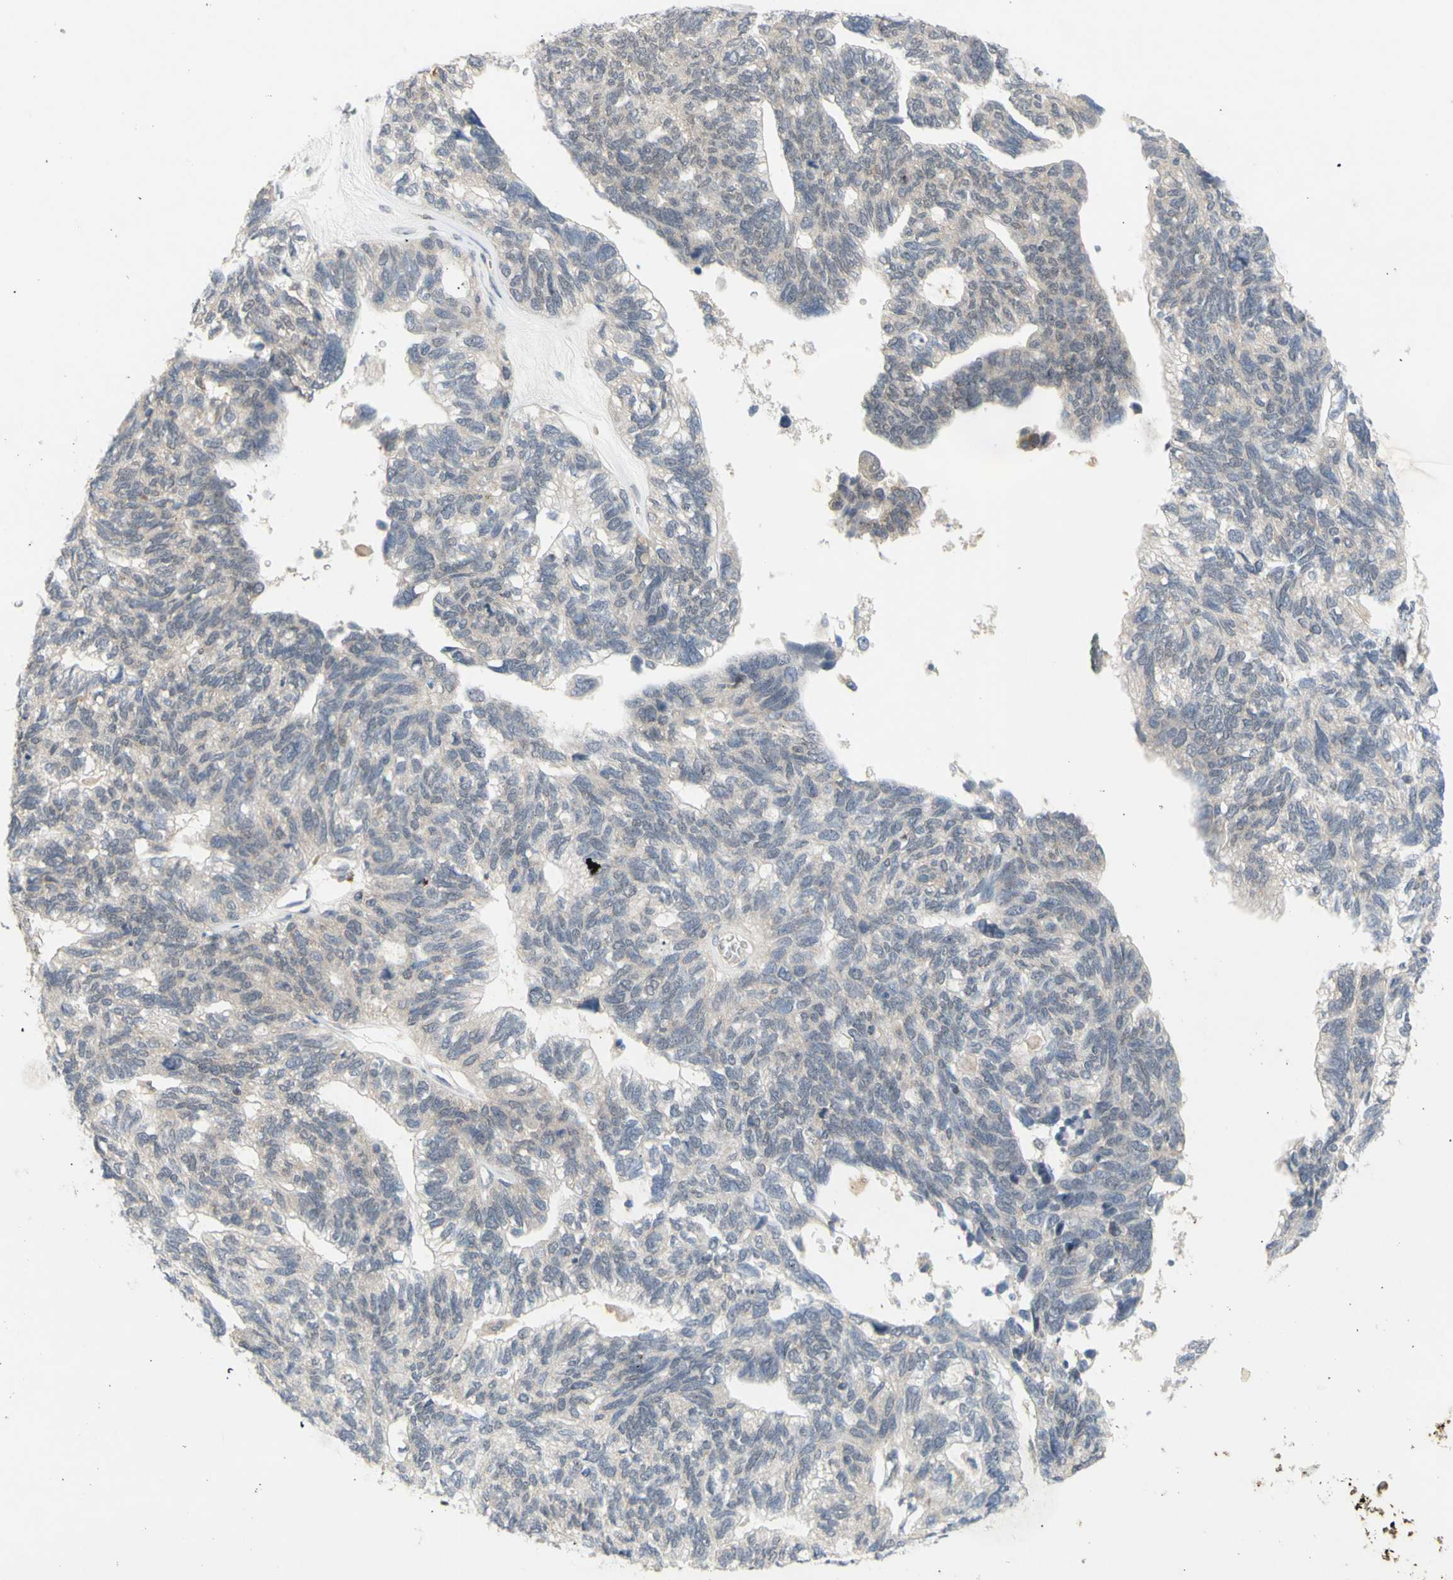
{"staining": {"intensity": "negative", "quantity": "none", "location": "none"}, "tissue": "ovarian cancer", "cell_type": "Tumor cells", "image_type": "cancer", "snomed": [{"axis": "morphology", "description": "Cystadenocarcinoma, serous, NOS"}, {"axis": "topography", "description": "Ovary"}], "caption": "Immunohistochemistry of human serous cystadenocarcinoma (ovarian) displays no expression in tumor cells. (Brightfield microscopy of DAB (3,3'-diaminobenzidine) immunohistochemistry at high magnification).", "gene": "NLRP1", "patient": {"sex": "female", "age": 79}}